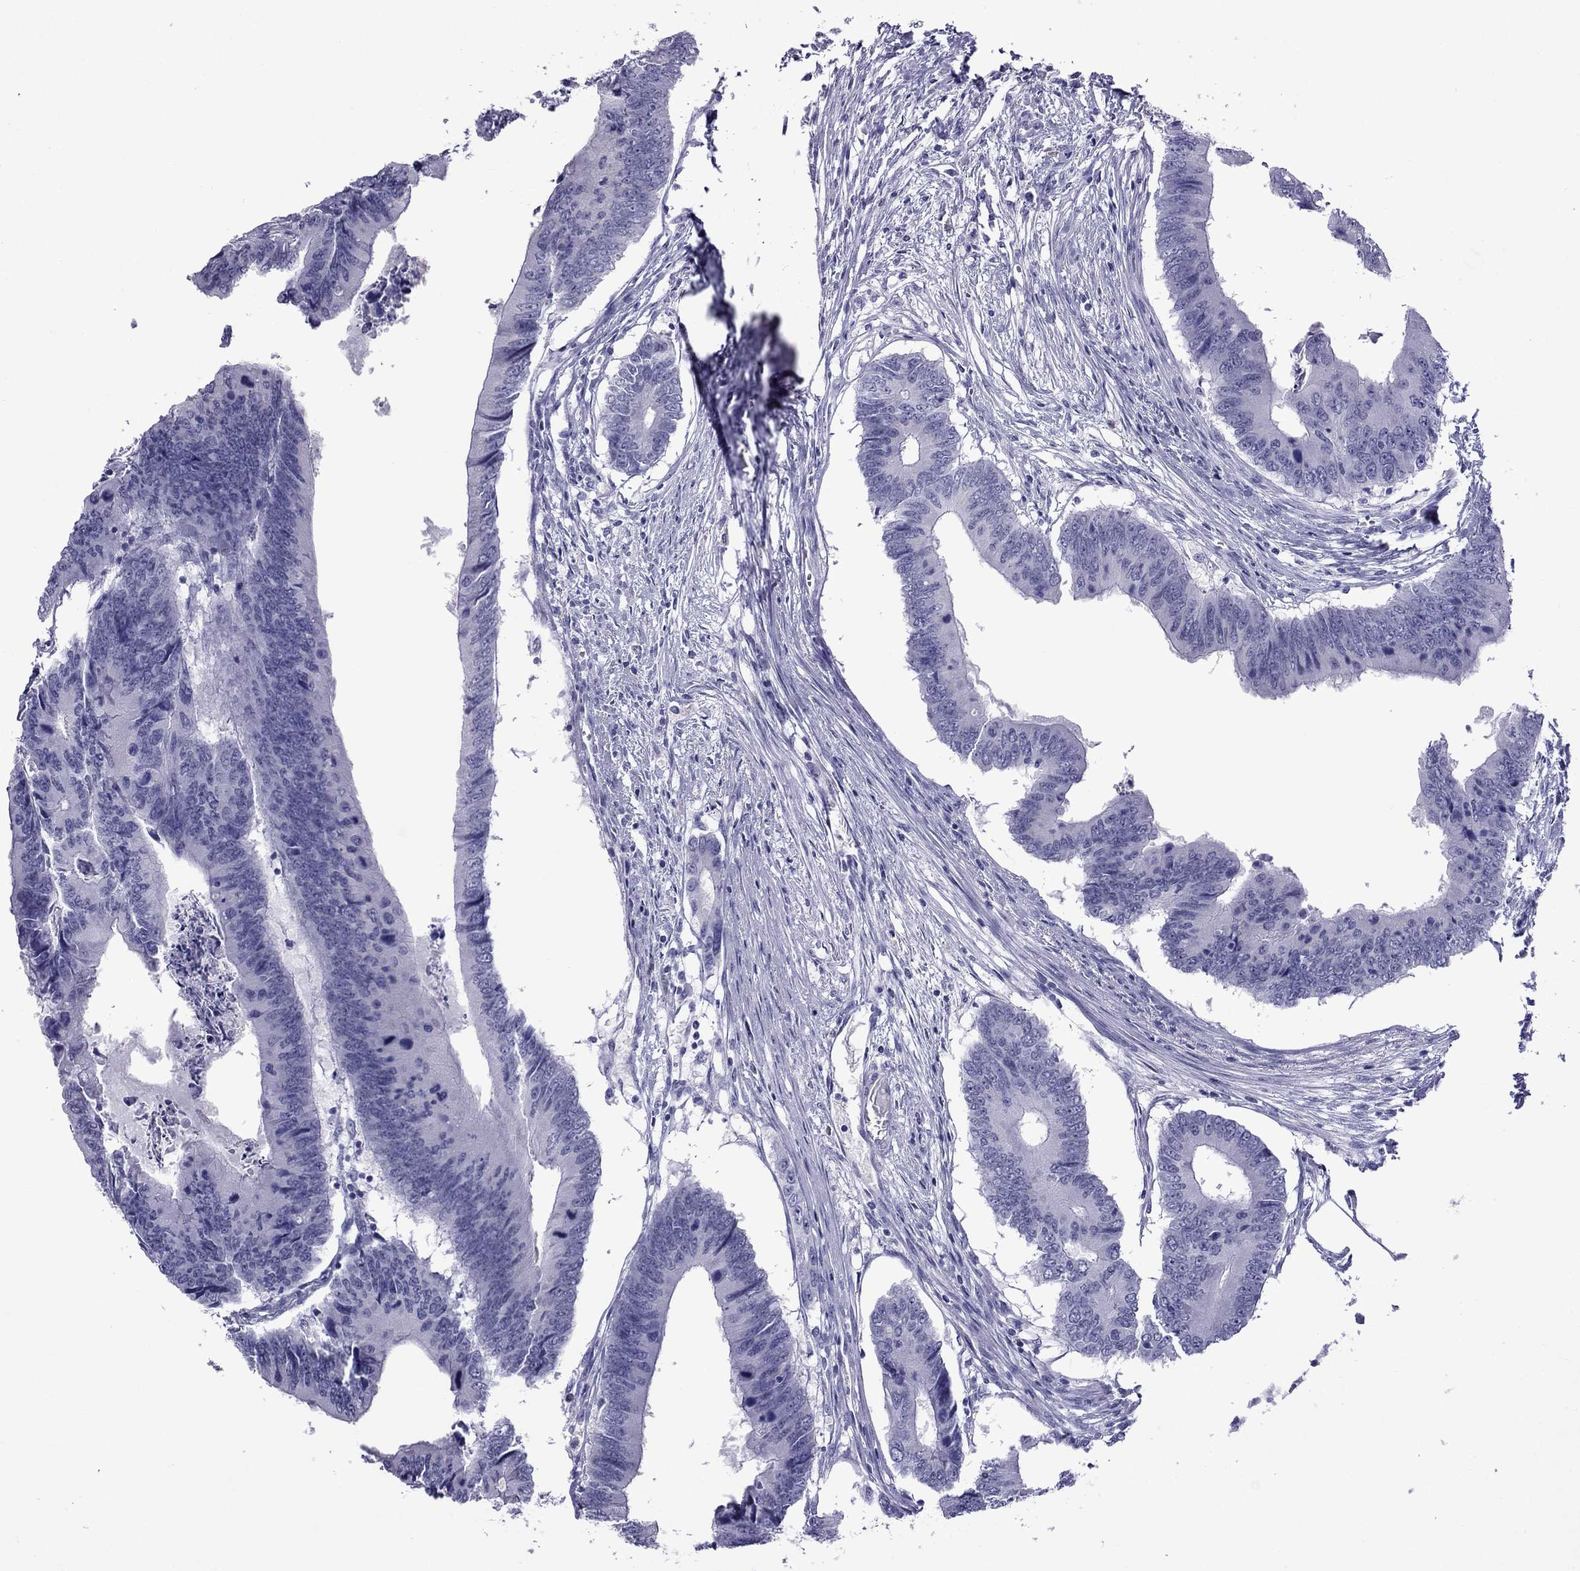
{"staining": {"intensity": "negative", "quantity": "none", "location": "none"}, "tissue": "colorectal cancer", "cell_type": "Tumor cells", "image_type": "cancer", "snomed": [{"axis": "morphology", "description": "Adenocarcinoma, NOS"}, {"axis": "topography", "description": "Colon"}], "caption": "A micrograph of human colorectal cancer is negative for staining in tumor cells.", "gene": "MYLK3", "patient": {"sex": "male", "age": 53}}